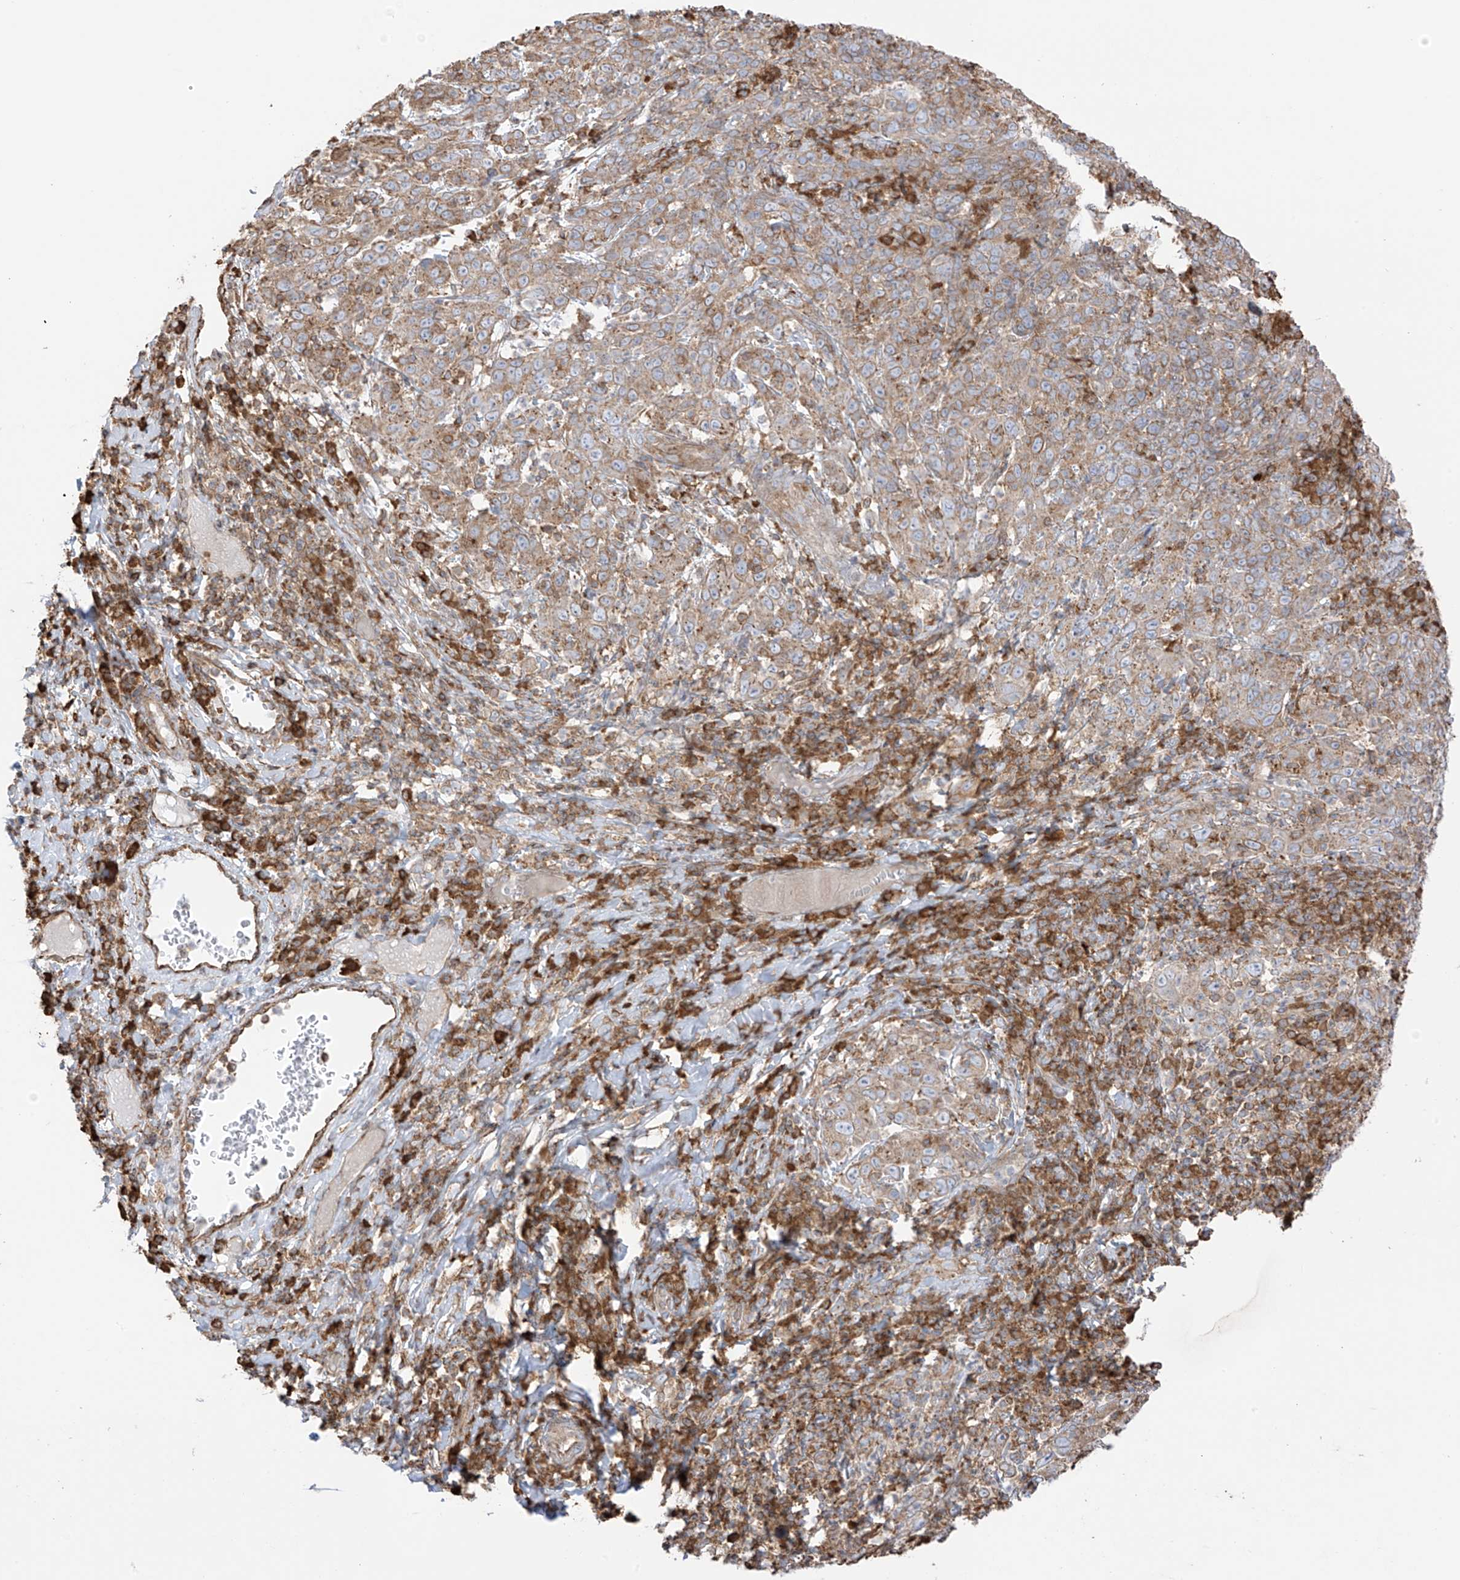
{"staining": {"intensity": "moderate", "quantity": ">75%", "location": "cytoplasmic/membranous"}, "tissue": "cervical cancer", "cell_type": "Tumor cells", "image_type": "cancer", "snomed": [{"axis": "morphology", "description": "Squamous cell carcinoma, NOS"}, {"axis": "topography", "description": "Cervix"}], "caption": "Squamous cell carcinoma (cervical) stained for a protein reveals moderate cytoplasmic/membranous positivity in tumor cells.", "gene": "XKR3", "patient": {"sex": "female", "age": 46}}